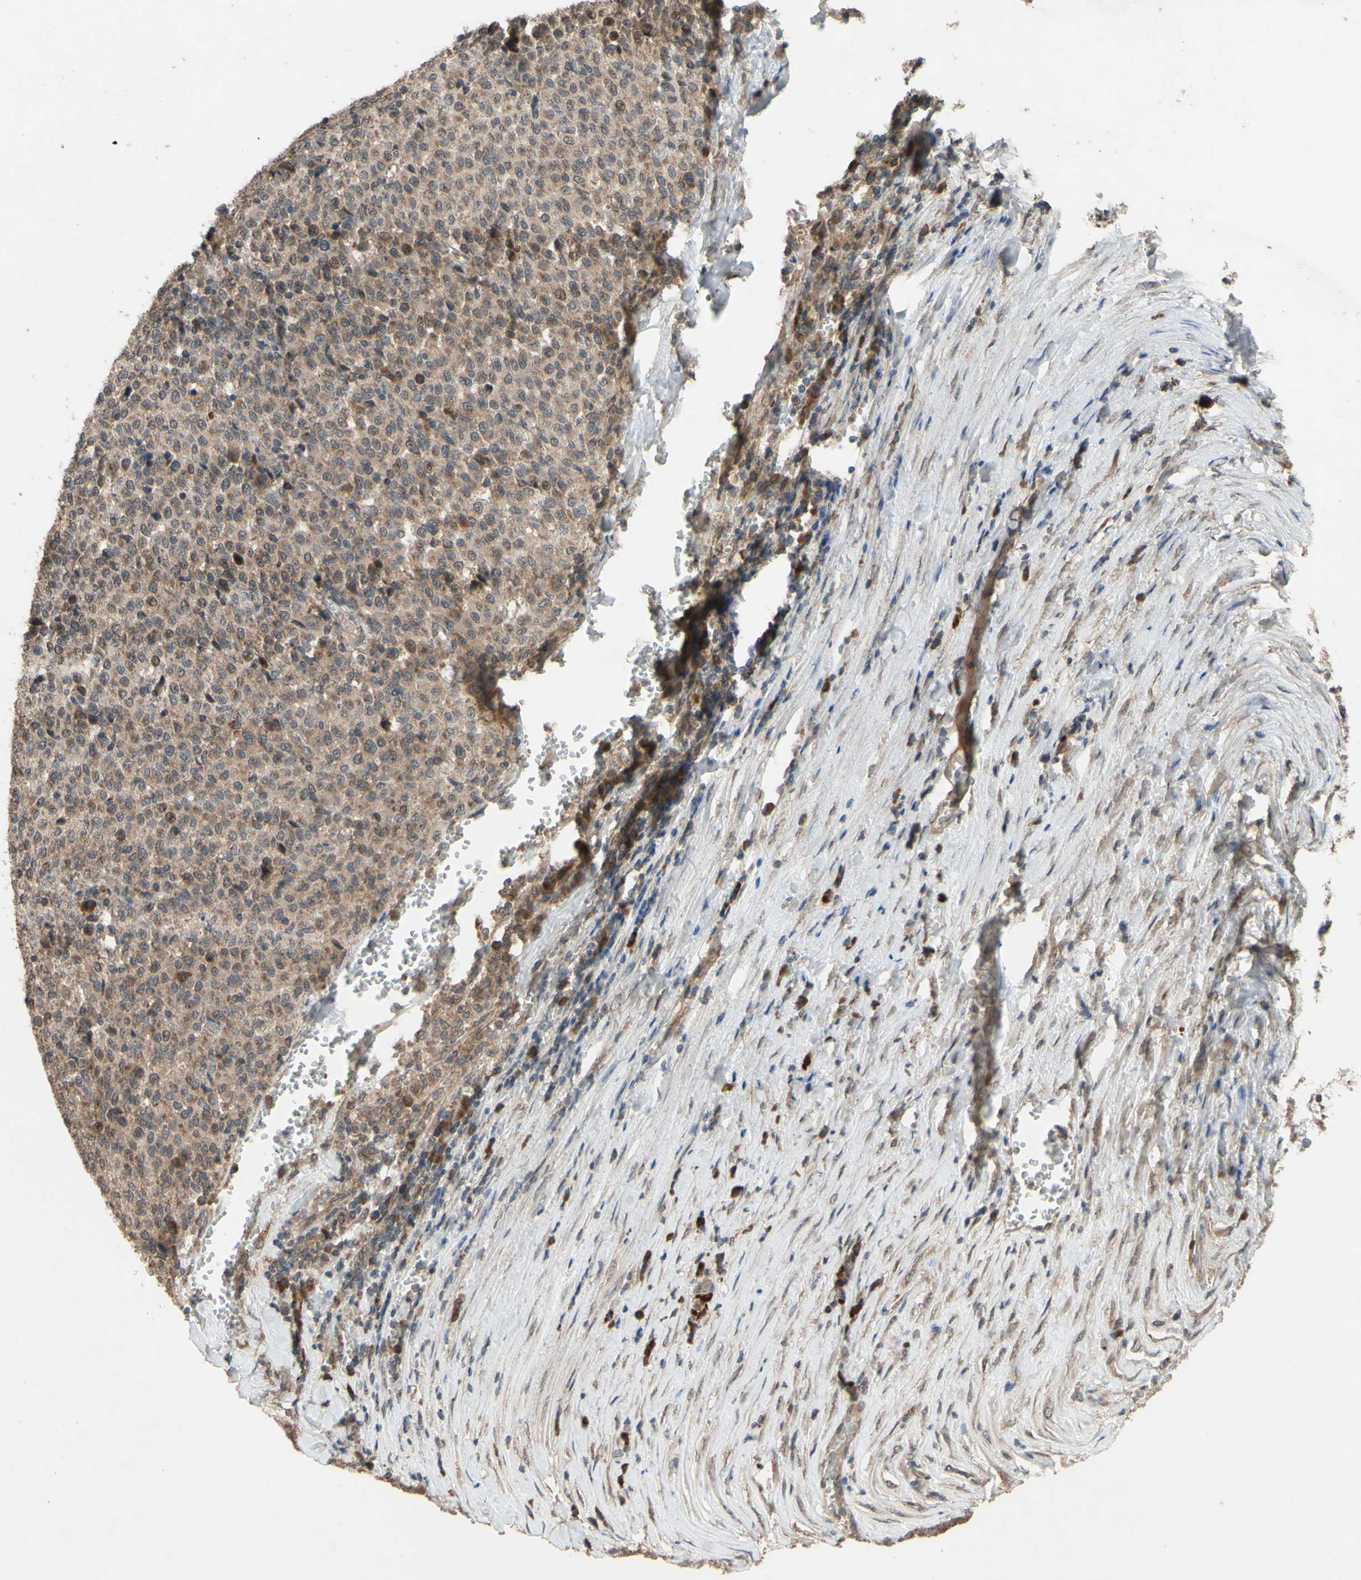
{"staining": {"intensity": "moderate", "quantity": ">75%", "location": "cytoplasmic/membranous"}, "tissue": "melanoma", "cell_type": "Tumor cells", "image_type": "cancer", "snomed": [{"axis": "morphology", "description": "Malignant melanoma, Metastatic site"}, {"axis": "topography", "description": "Pancreas"}], "caption": "Melanoma tissue displays moderate cytoplasmic/membranous expression in about >75% of tumor cells, visualized by immunohistochemistry.", "gene": "CD164", "patient": {"sex": "female", "age": 30}}